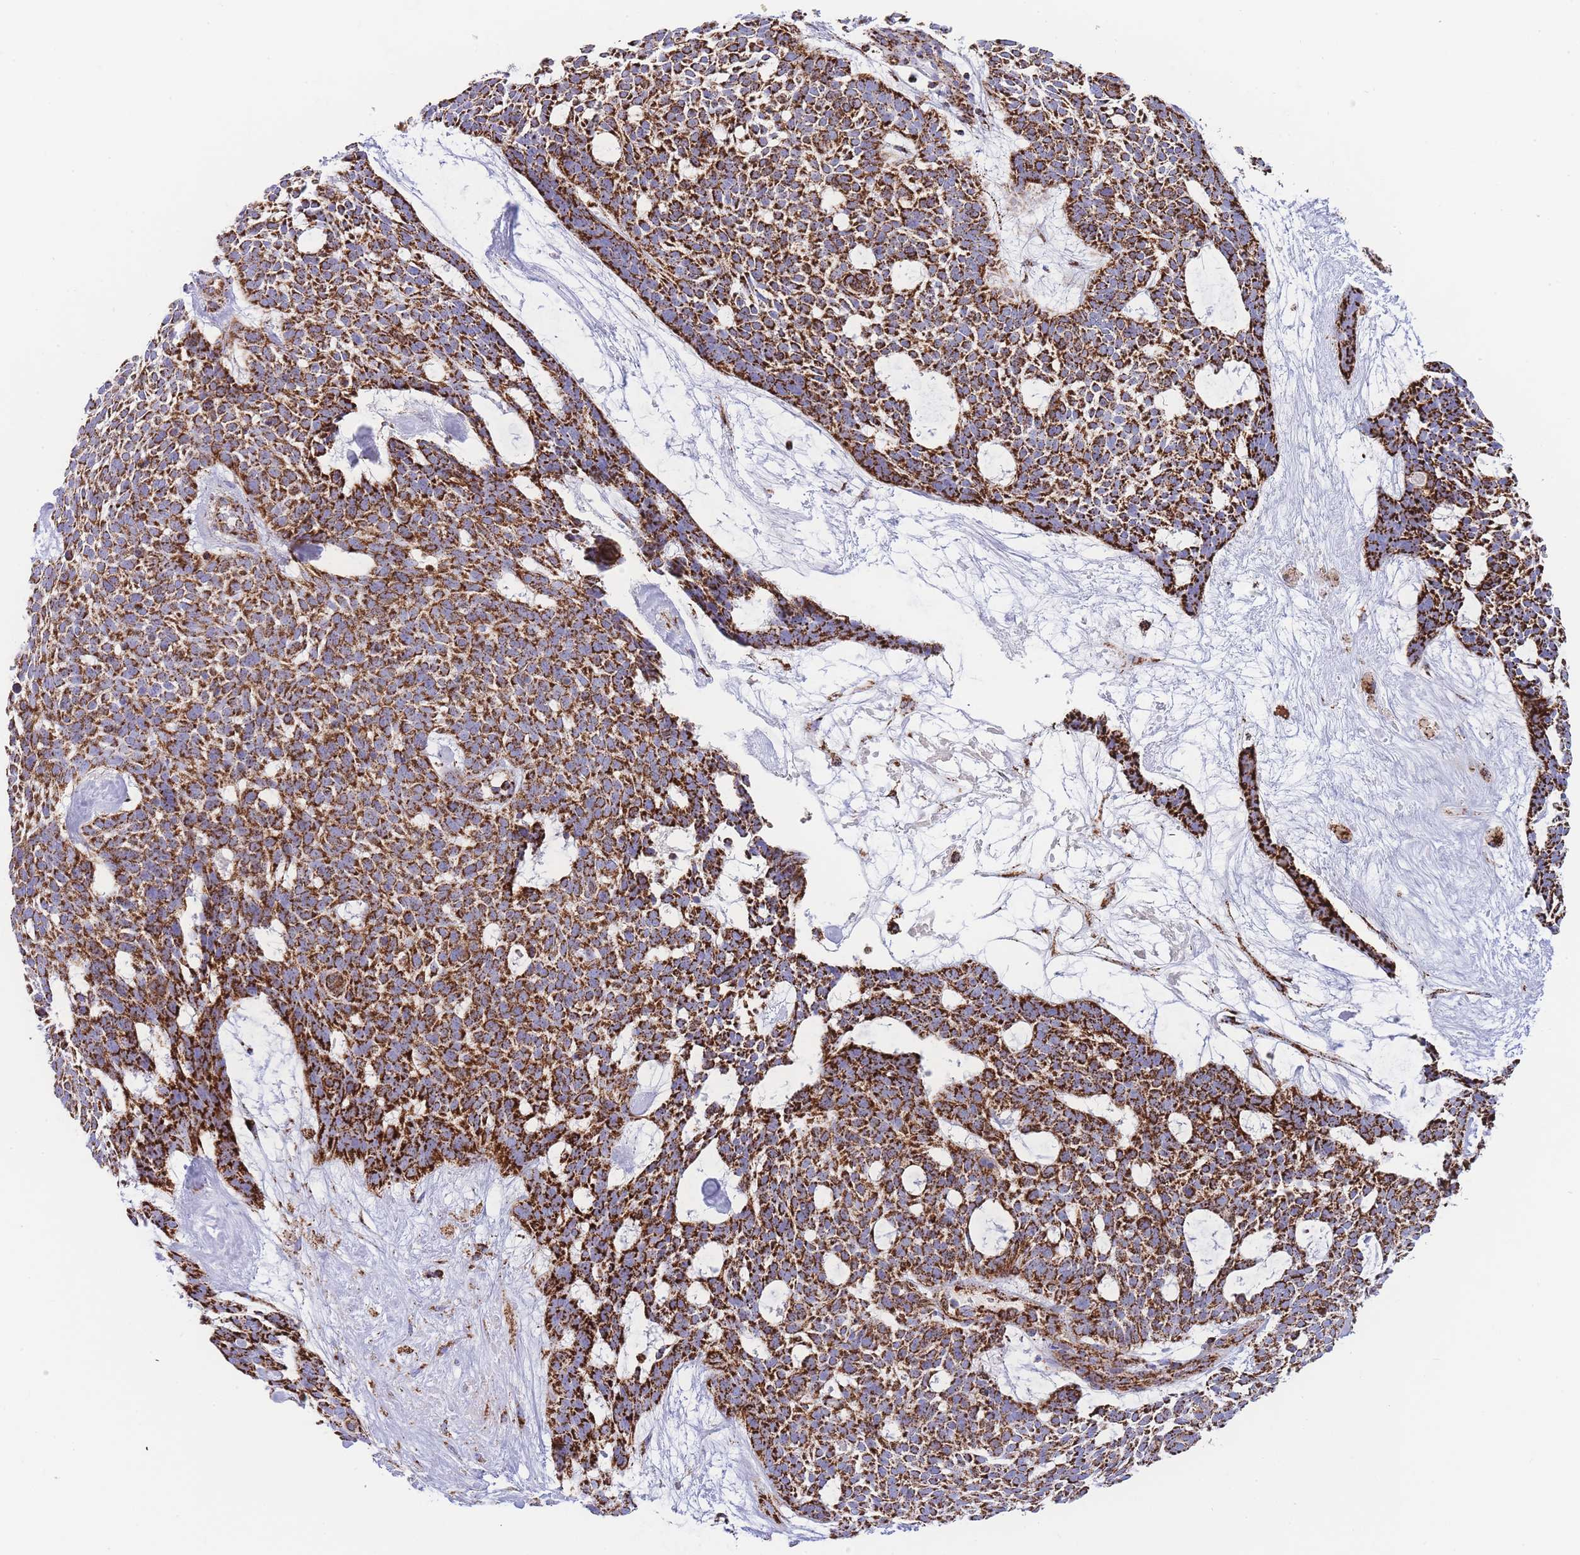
{"staining": {"intensity": "strong", "quantity": ">75%", "location": "cytoplasmic/membranous"}, "tissue": "skin cancer", "cell_type": "Tumor cells", "image_type": "cancer", "snomed": [{"axis": "morphology", "description": "Basal cell carcinoma"}, {"axis": "topography", "description": "Skin"}], "caption": "The image exhibits a brown stain indicating the presence of a protein in the cytoplasmic/membranous of tumor cells in skin basal cell carcinoma.", "gene": "GSTM1", "patient": {"sex": "male", "age": 61}}